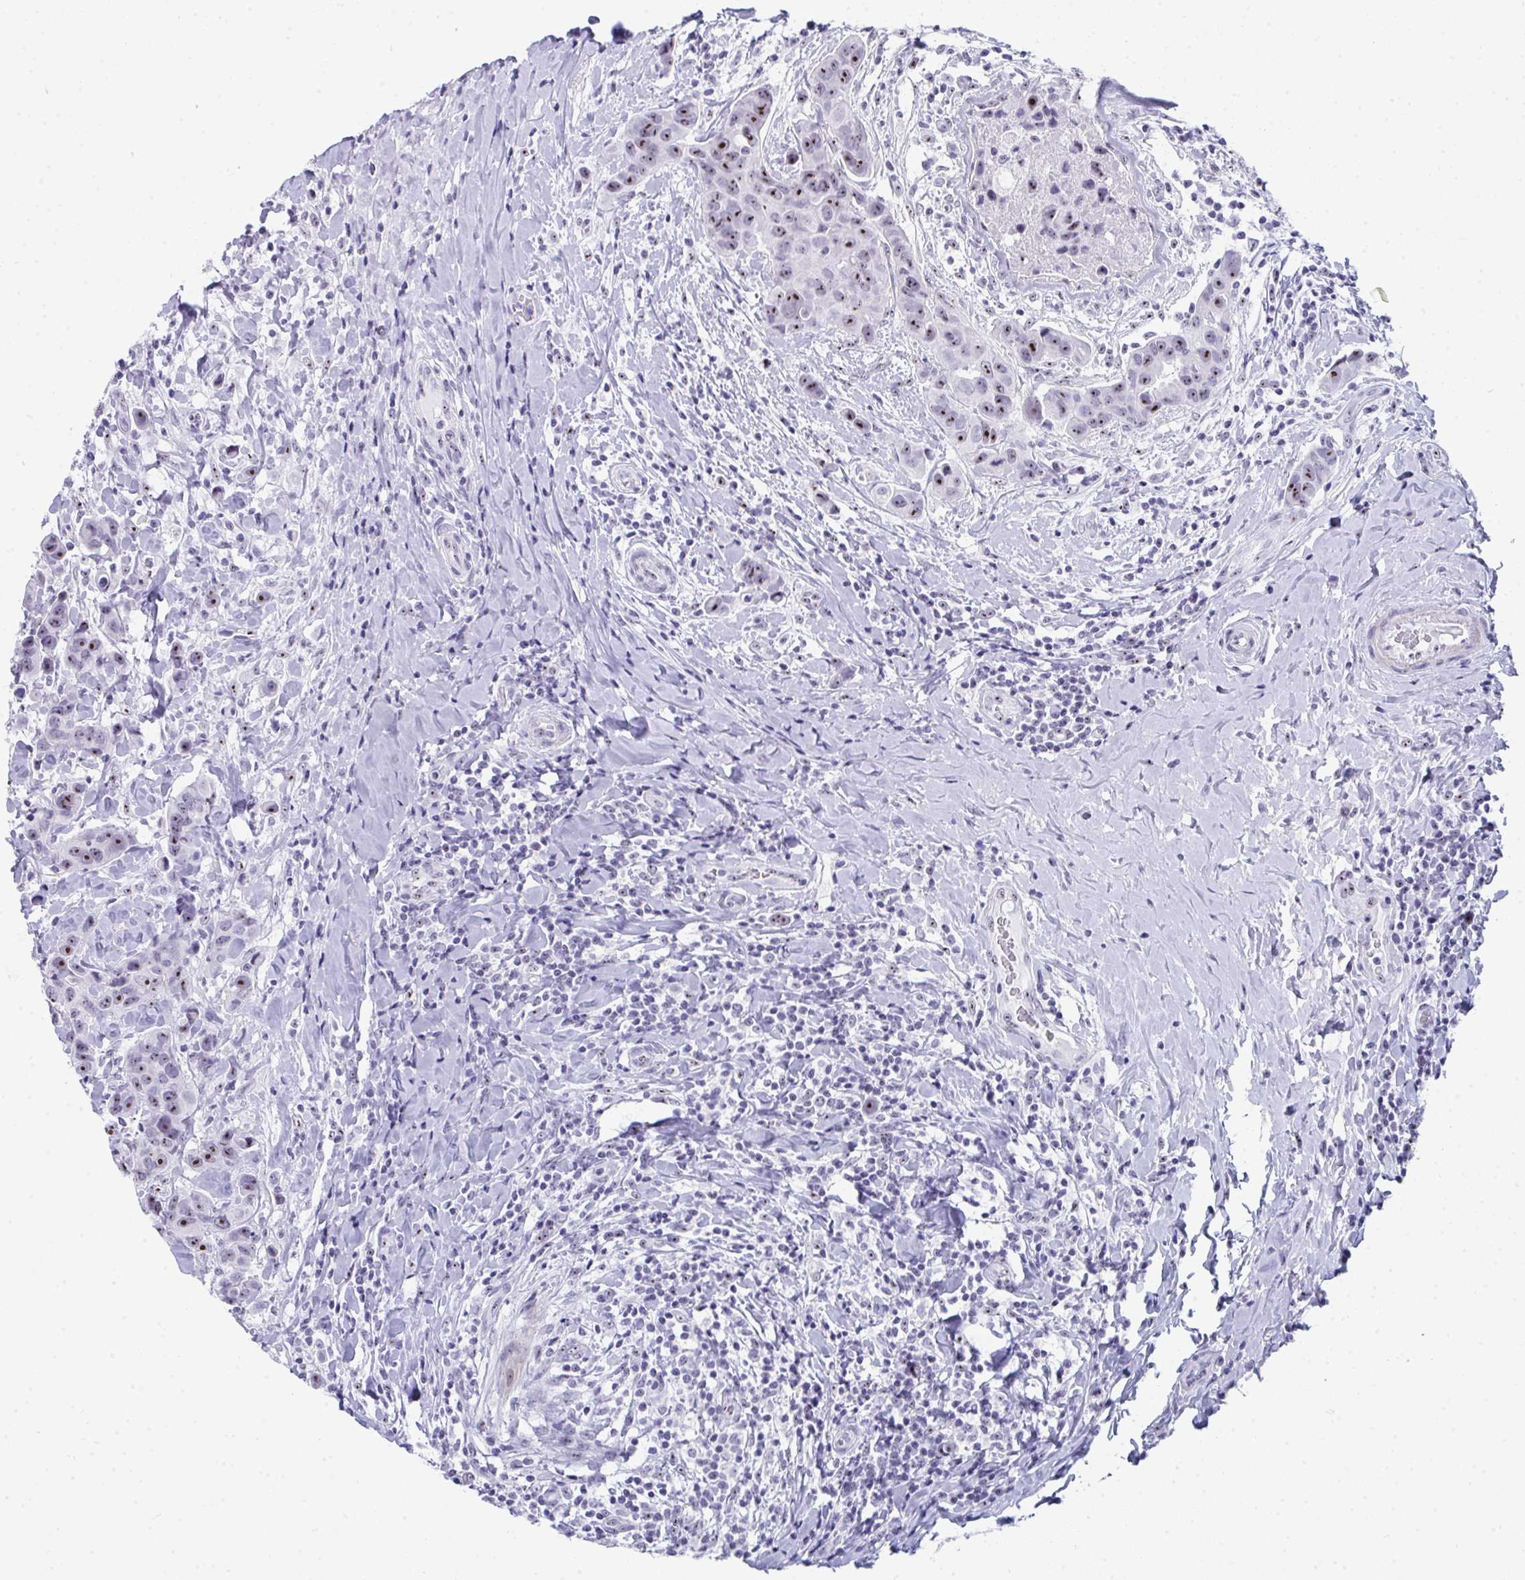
{"staining": {"intensity": "moderate", "quantity": ">75%", "location": "nuclear"}, "tissue": "breast cancer", "cell_type": "Tumor cells", "image_type": "cancer", "snomed": [{"axis": "morphology", "description": "Duct carcinoma"}, {"axis": "topography", "description": "Breast"}], "caption": "The immunohistochemical stain labels moderate nuclear expression in tumor cells of invasive ductal carcinoma (breast) tissue.", "gene": "NOP10", "patient": {"sex": "female", "age": 24}}